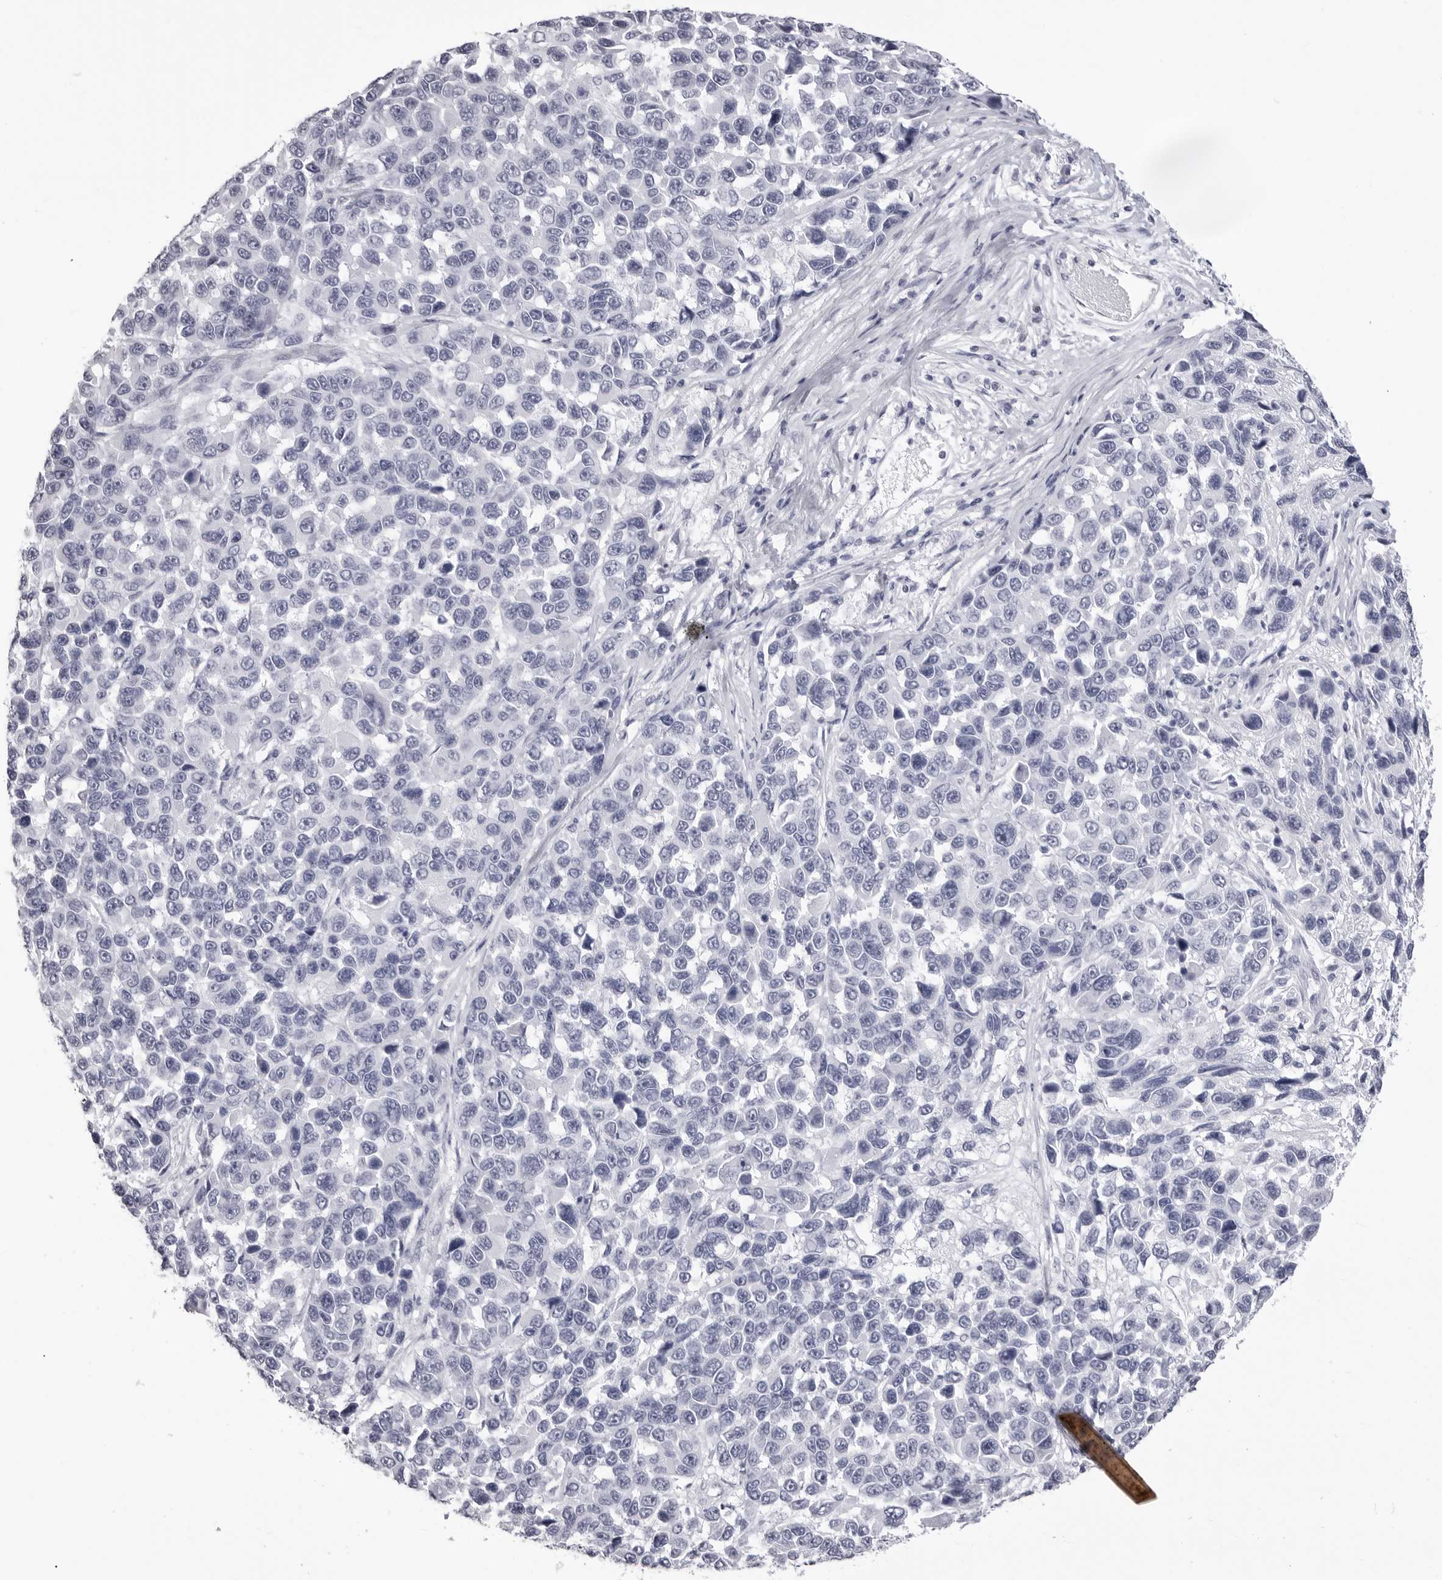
{"staining": {"intensity": "negative", "quantity": "none", "location": "none"}, "tissue": "melanoma", "cell_type": "Tumor cells", "image_type": "cancer", "snomed": [{"axis": "morphology", "description": "Malignant melanoma, NOS"}, {"axis": "topography", "description": "Skin"}], "caption": "The photomicrograph displays no significant positivity in tumor cells of malignant melanoma. (IHC, brightfield microscopy, high magnification).", "gene": "LGALS4", "patient": {"sex": "male", "age": 53}}